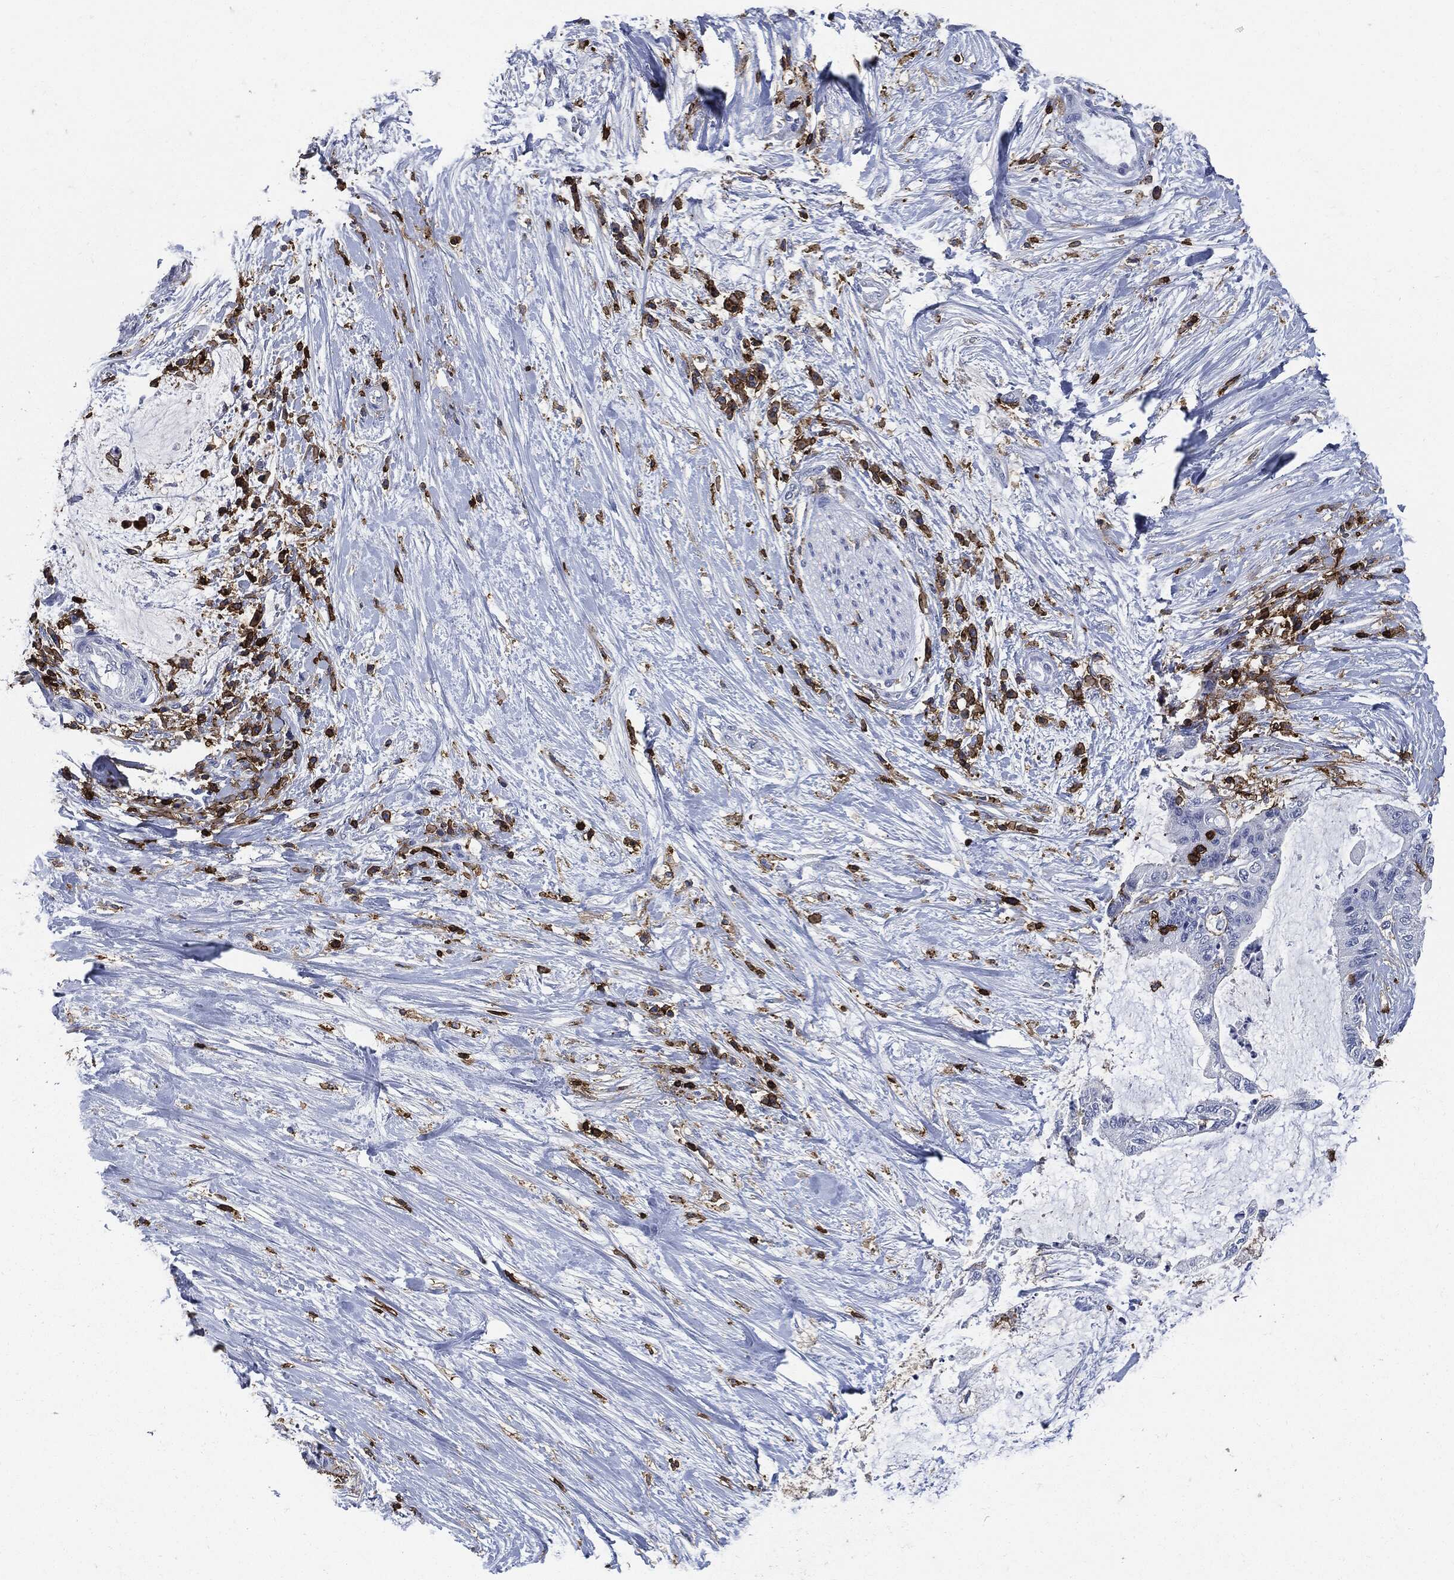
{"staining": {"intensity": "negative", "quantity": "none", "location": "none"}, "tissue": "liver cancer", "cell_type": "Tumor cells", "image_type": "cancer", "snomed": [{"axis": "morphology", "description": "Cholangiocarcinoma"}, {"axis": "topography", "description": "Liver"}], "caption": "Immunohistochemical staining of human liver cholangiocarcinoma shows no significant positivity in tumor cells.", "gene": "PTPRC", "patient": {"sex": "female", "age": 73}}